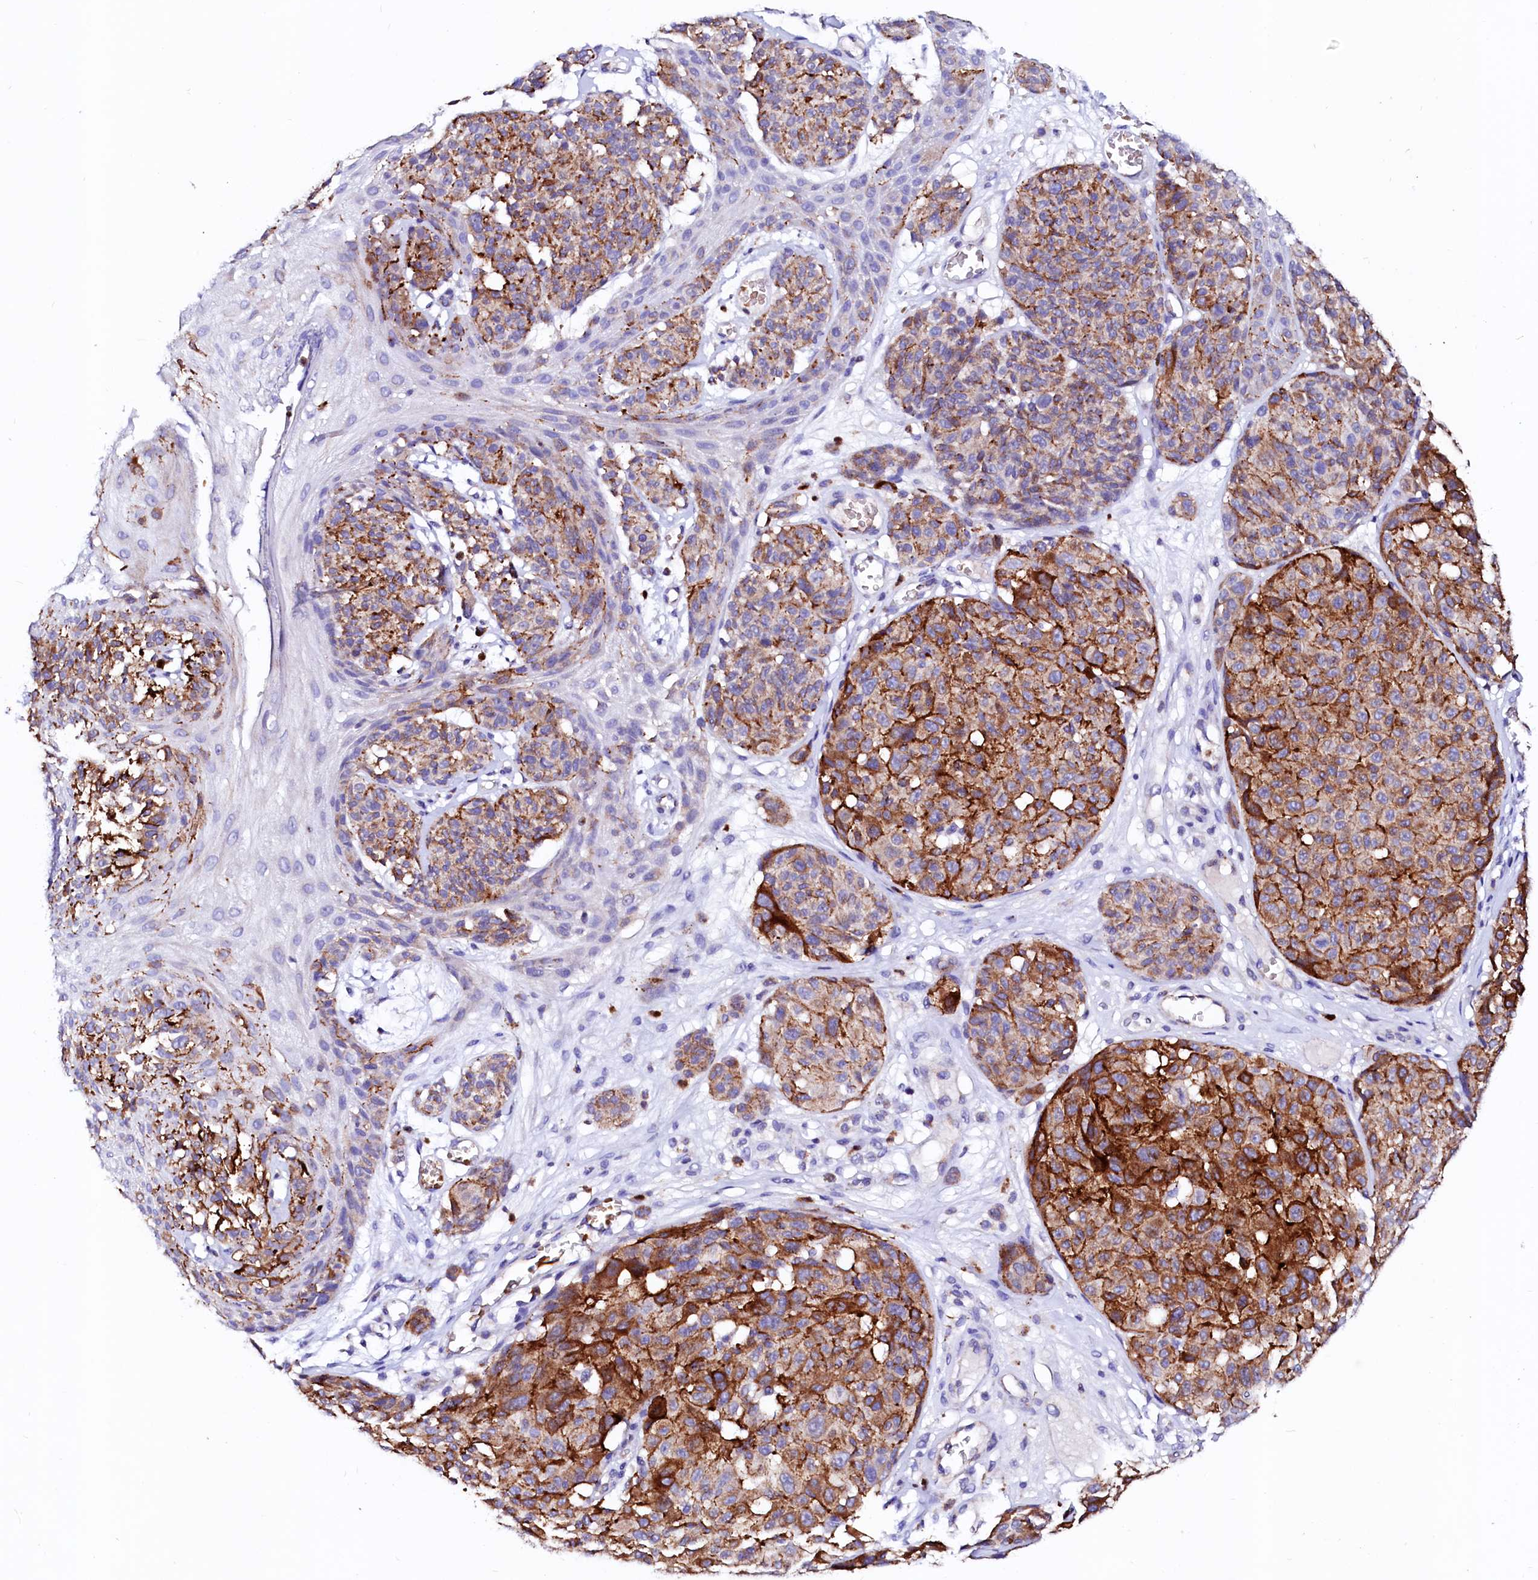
{"staining": {"intensity": "strong", "quantity": ">75%", "location": "cytoplasmic/membranous"}, "tissue": "melanoma", "cell_type": "Tumor cells", "image_type": "cancer", "snomed": [{"axis": "morphology", "description": "Malignant melanoma, NOS"}, {"axis": "topography", "description": "Skin"}], "caption": "Melanoma stained with a protein marker shows strong staining in tumor cells.", "gene": "RAB27A", "patient": {"sex": "male", "age": 83}}